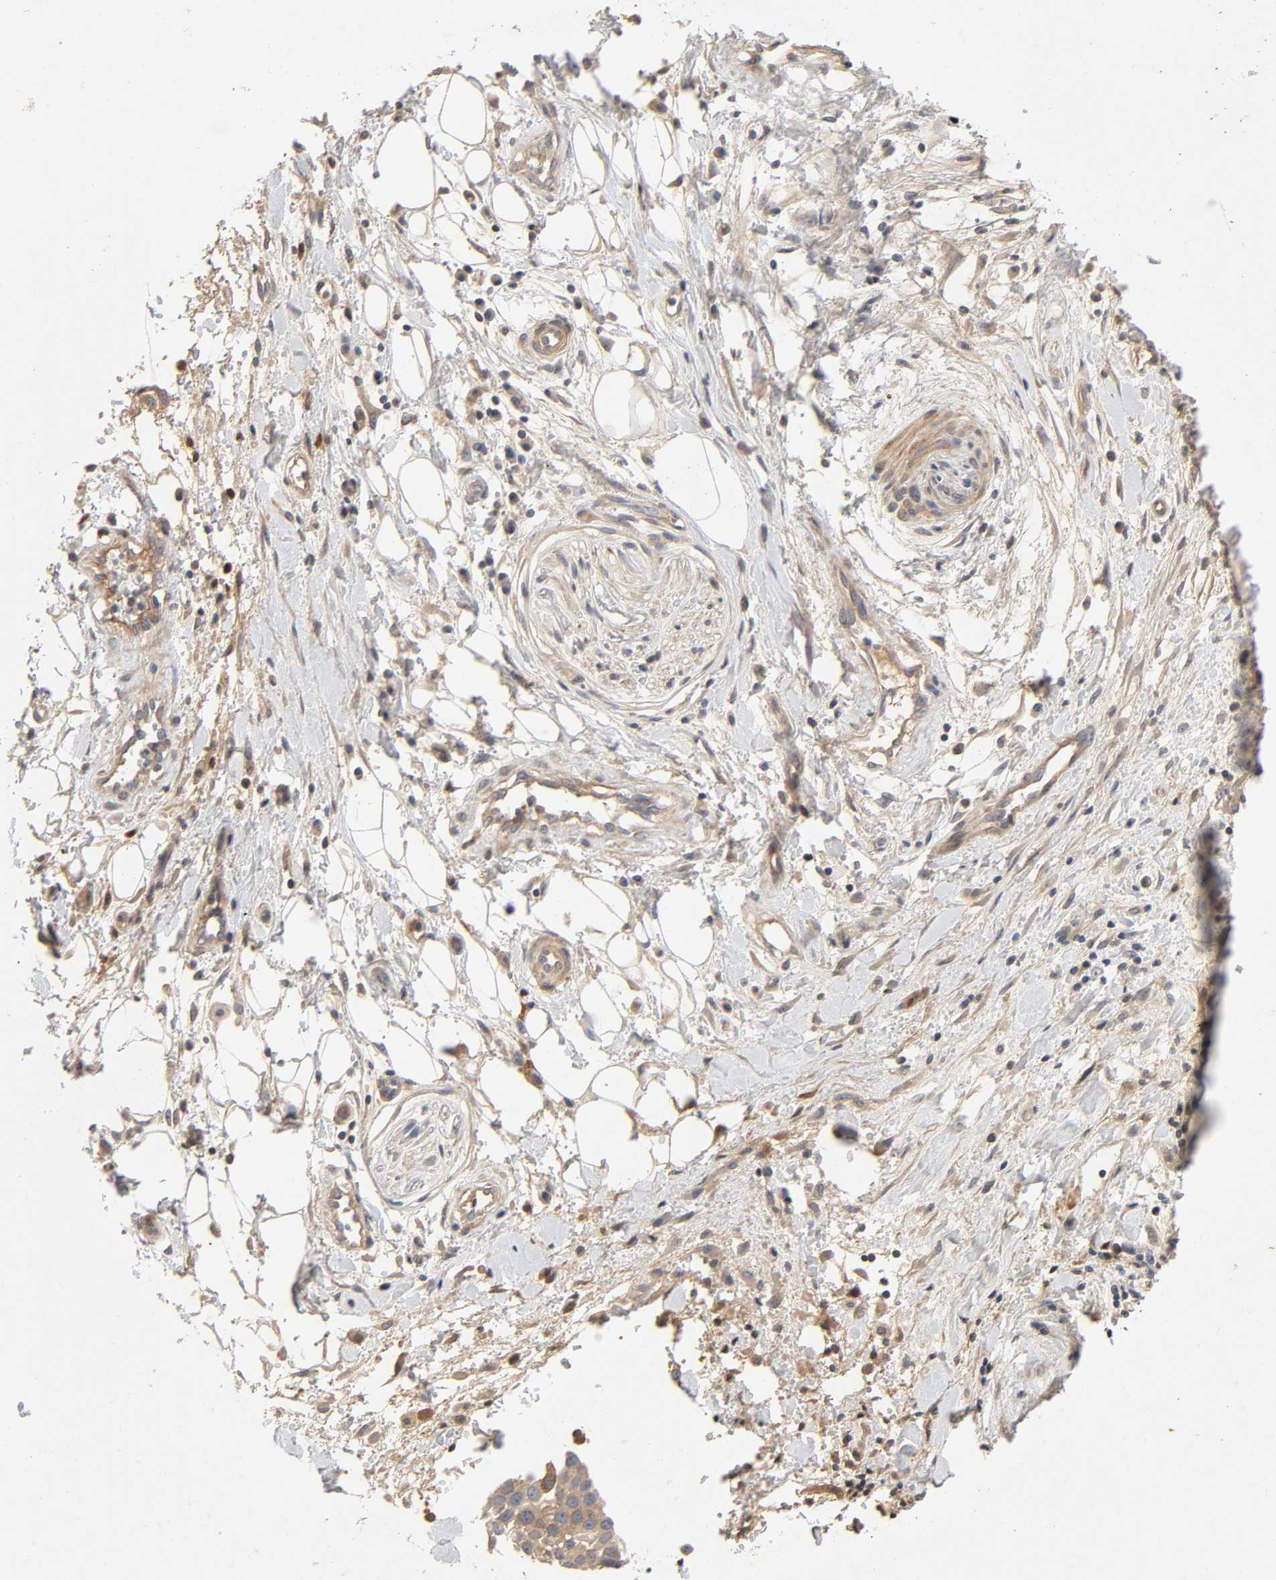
{"staining": {"intensity": "moderate", "quantity": ">75%", "location": "cytoplasmic/membranous"}, "tissue": "pancreatic cancer", "cell_type": "Tumor cells", "image_type": "cancer", "snomed": [{"axis": "morphology", "description": "Adenocarcinoma, NOS"}, {"axis": "topography", "description": "Pancreas"}], "caption": "Tumor cells reveal medium levels of moderate cytoplasmic/membranous positivity in approximately >75% of cells in human adenocarcinoma (pancreatic).", "gene": "CPB2", "patient": {"sex": "female", "age": 60}}